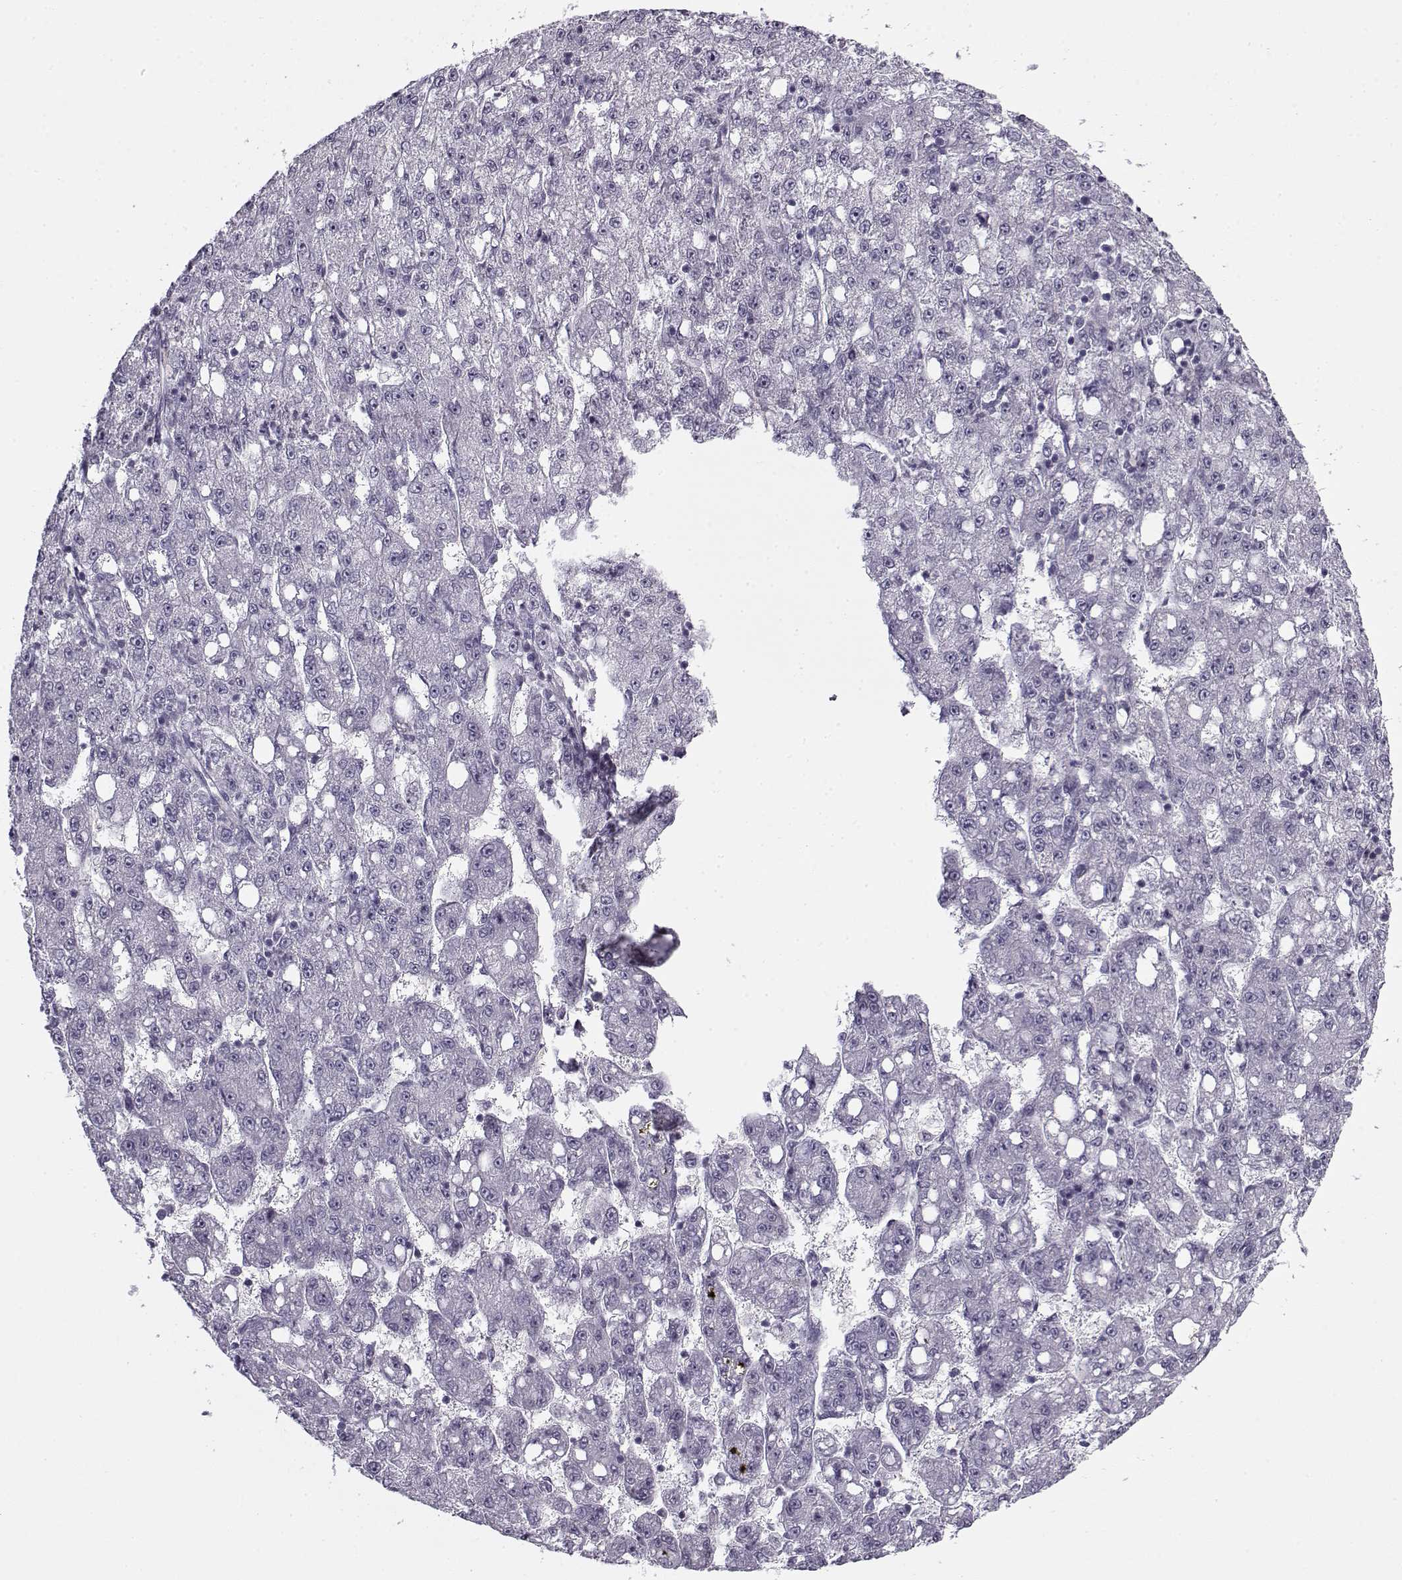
{"staining": {"intensity": "negative", "quantity": "none", "location": "none"}, "tissue": "liver cancer", "cell_type": "Tumor cells", "image_type": "cancer", "snomed": [{"axis": "morphology", "description": "Carcinoma, Hepatocellular, NOS"}, {"axis": "topography", "description": "Liver"}], "caption": "This image is of liver cancer stained with IHC to label a protein in brown with the nuclei are counter-stained blue. There is no positivity in tumor cells.", "gene": "SNCA", "patient": {"sex": "female", "age": 65}}